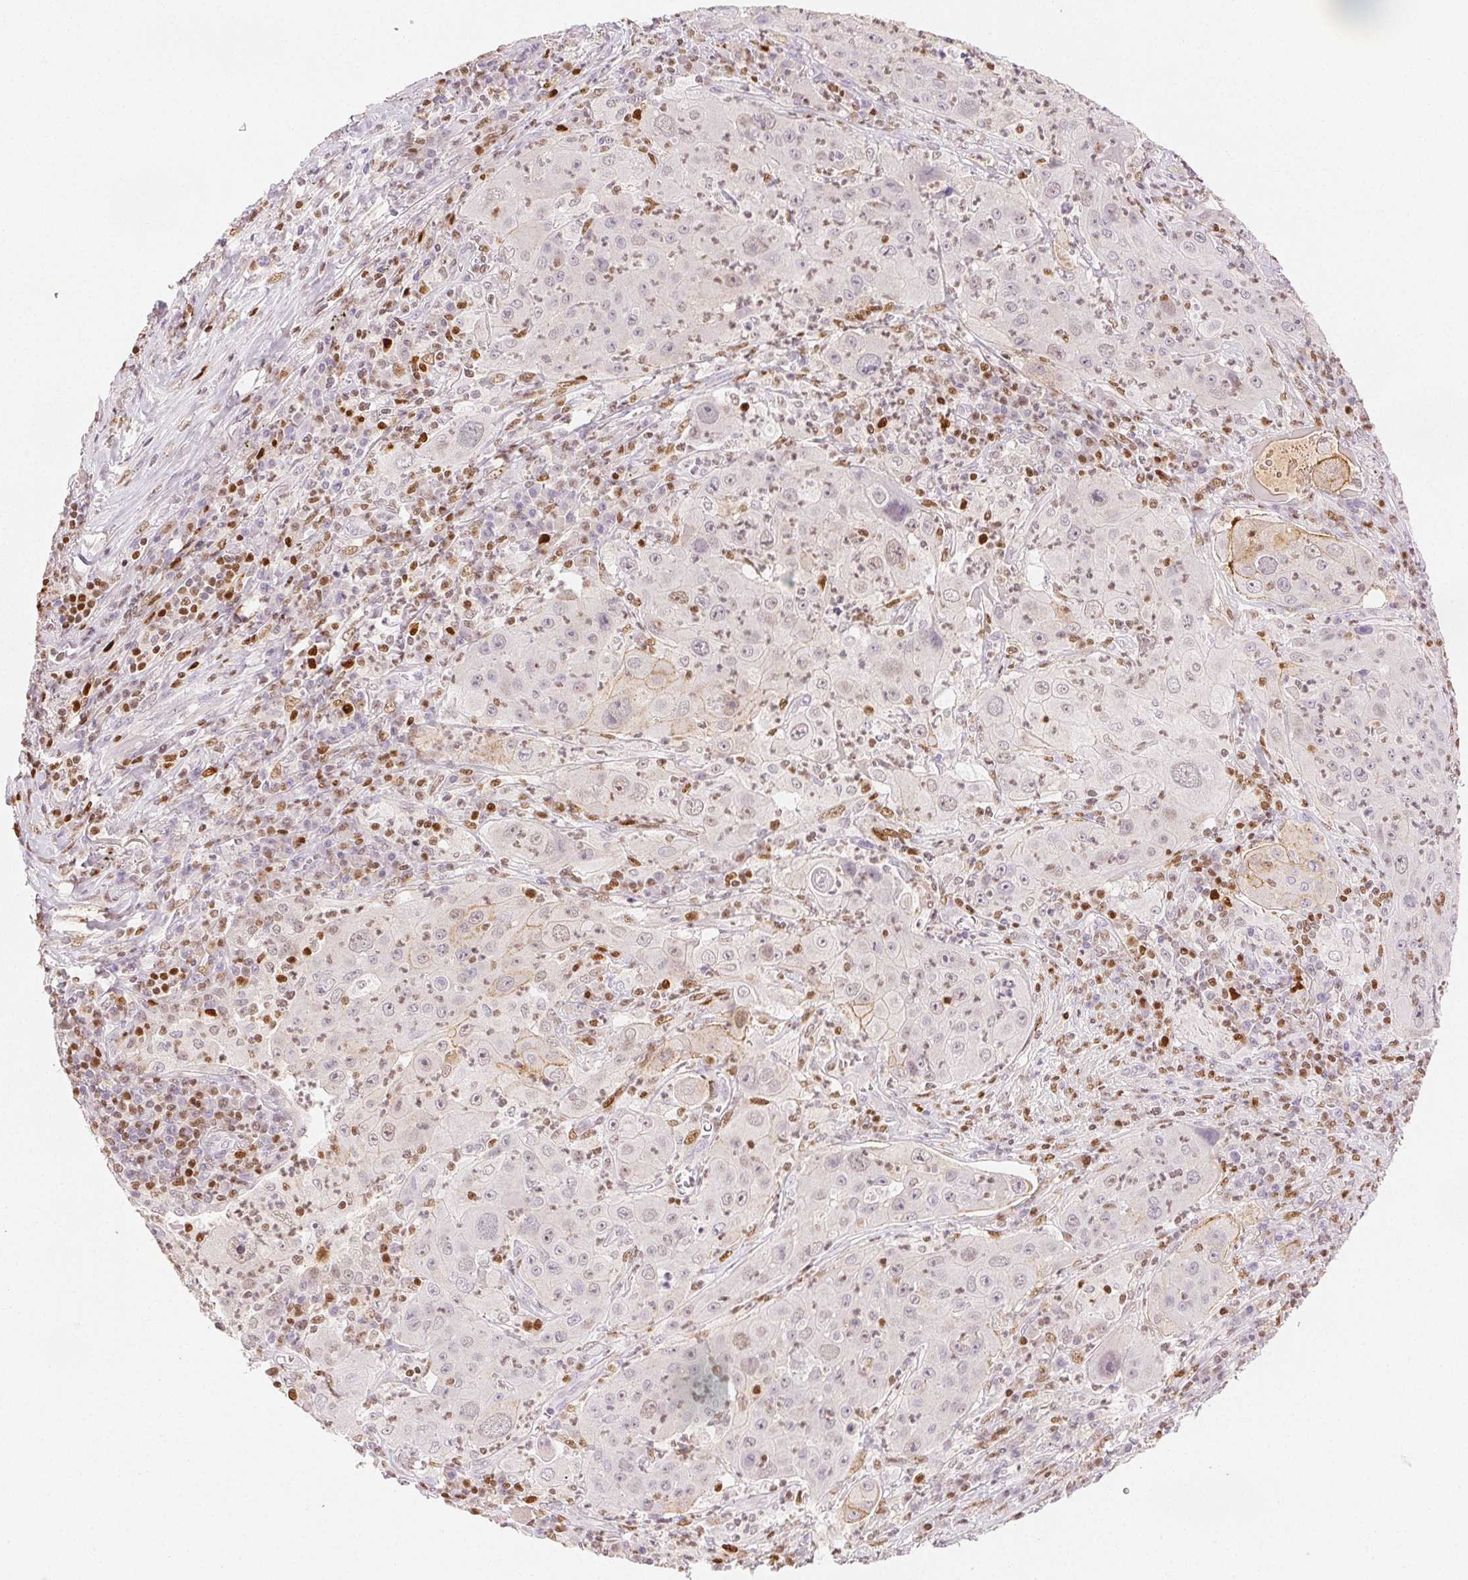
{"staining": {"intensity": "negative", "quantity": "none", "location": "none"}, "tissue": "lung cancer", "cell_type": "Tumor cells", "image_type": "cancer", "snomed": [{"axis": "morphology", "description": "Squamous cell carcinoma, NOS"}, {"axis": "topography", "description": "Lung"}], "caption": "Human lung cancer (squamous cell carcinoma) stained for a protein using immunohistochemistry (IHC) shows no staining in tumor cells.", "gene": "RUNX2", "patient": {"sex": "female", "age": 59}}